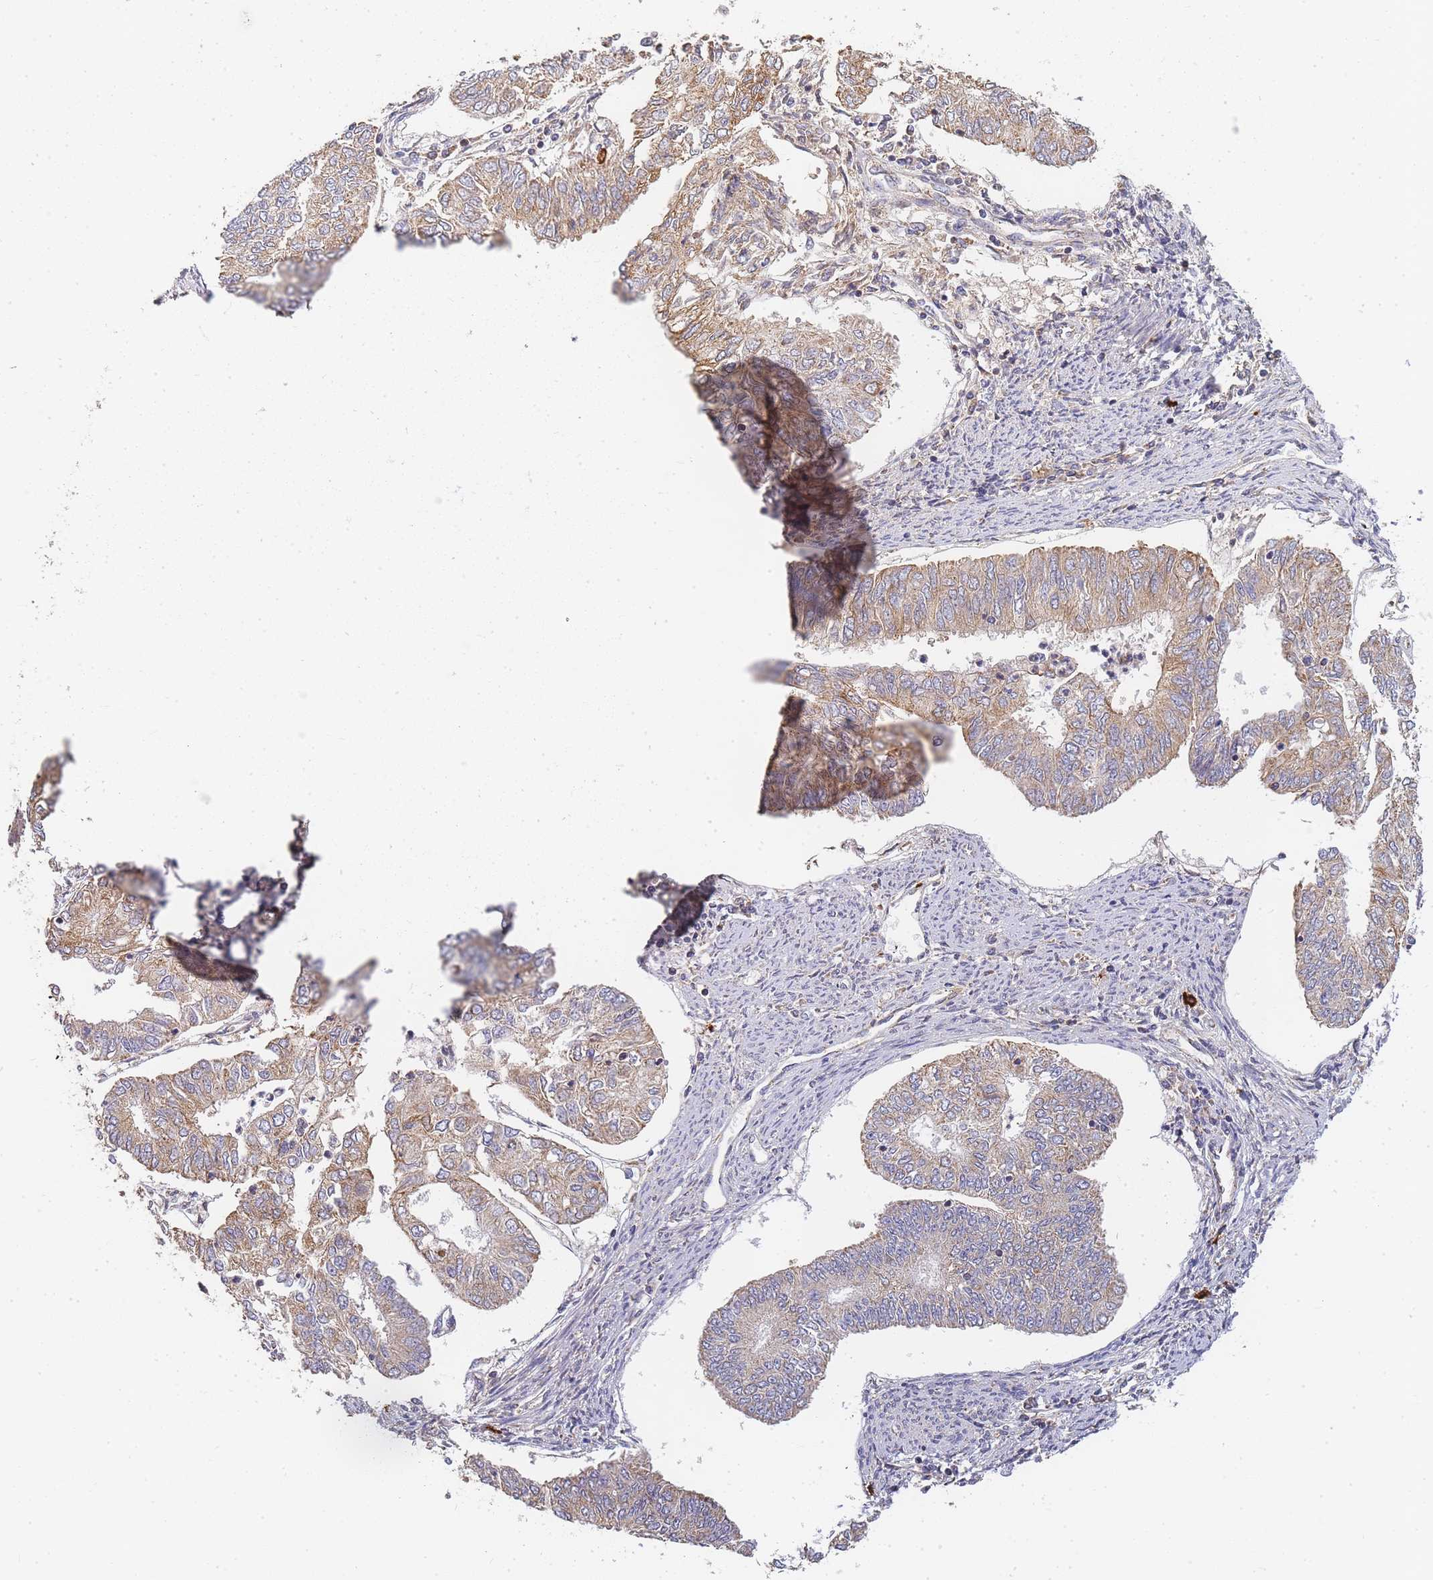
{"staining": {"intensity": "moderate", "quantity": ">75%", "location": "cytoplasmic/membranous"}, "tissue": "endometrial cancer", "cell_type": "Tumor cells", "image_type": "cancer", "snomed": [{"axis": "morphology", "description": "Adenocarcinoma, NOS"}, {"axis": "topography", "description": "Endometrium"}], "caption": "IHC micrograph of endometrial cancer (adenocarcinoma) stained for a protein (brown), which displays medium levels of moderate cytoplasmic/membranous positivity in approximately >75% of tumor cells.", "gene": "ADCY9", "patient": {"sex": "female", "age": 68}}